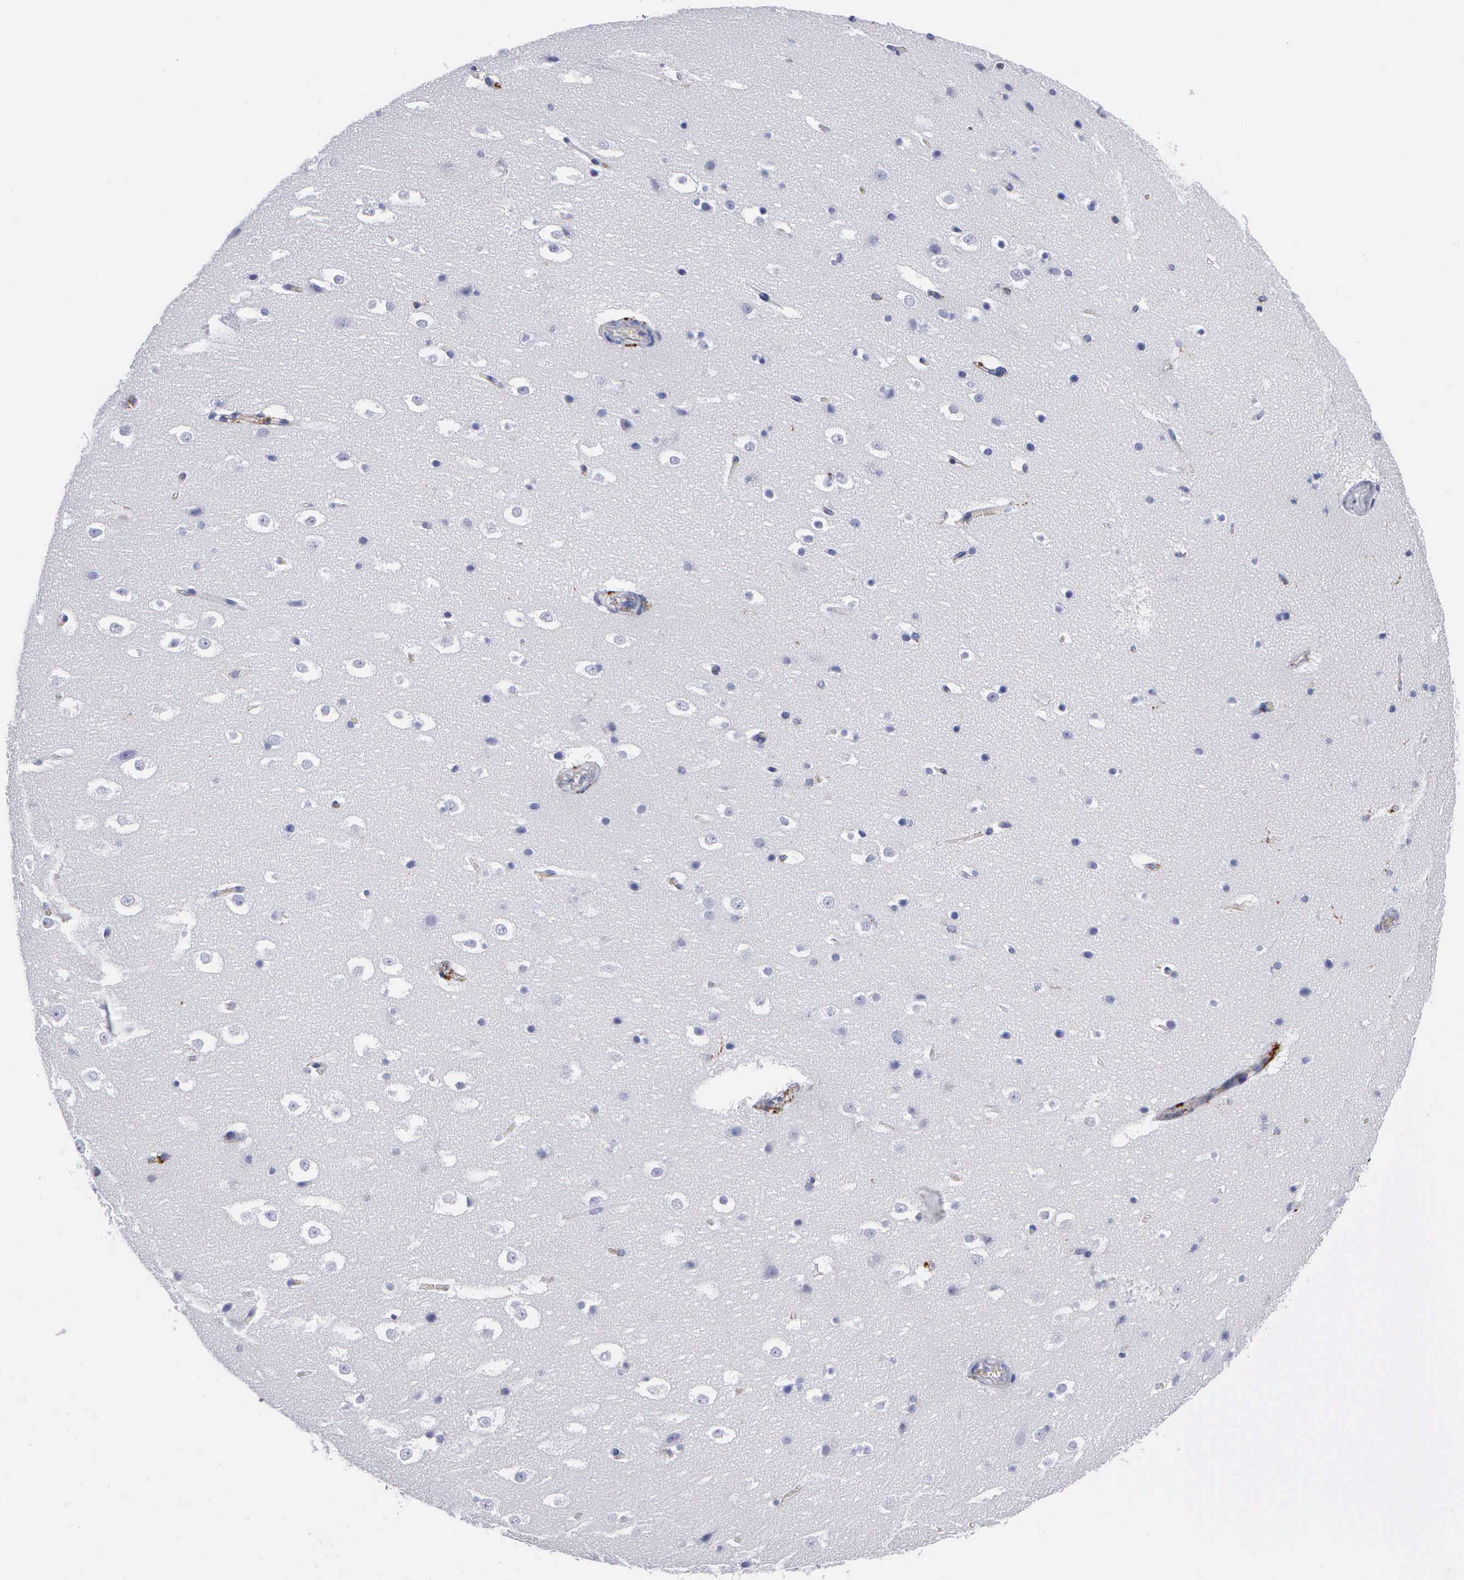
{"staining": {"intensity": "negative", "quantity": "none", "location": "none"}, "tissue": "hippocampus", "cell_type": "Glial cells", "image_type": "normal", "snomed": [{"axis": "morphology", "description": "Normal tissue, NOS"}, {"axis": "topography", "description": "Hippocampus"}], "caption": "Immunohistochemistry (IHC) of normal human hippocampus displays no expression in glial cells. Brightfield microscopy of IHC stained with DAB (3,3'-diaminobenzidine) (brown) and hematoxylin (blue), captured at high magnification.", "gene": "CTSH", "patient": {"sex": "male", "age": 45}}